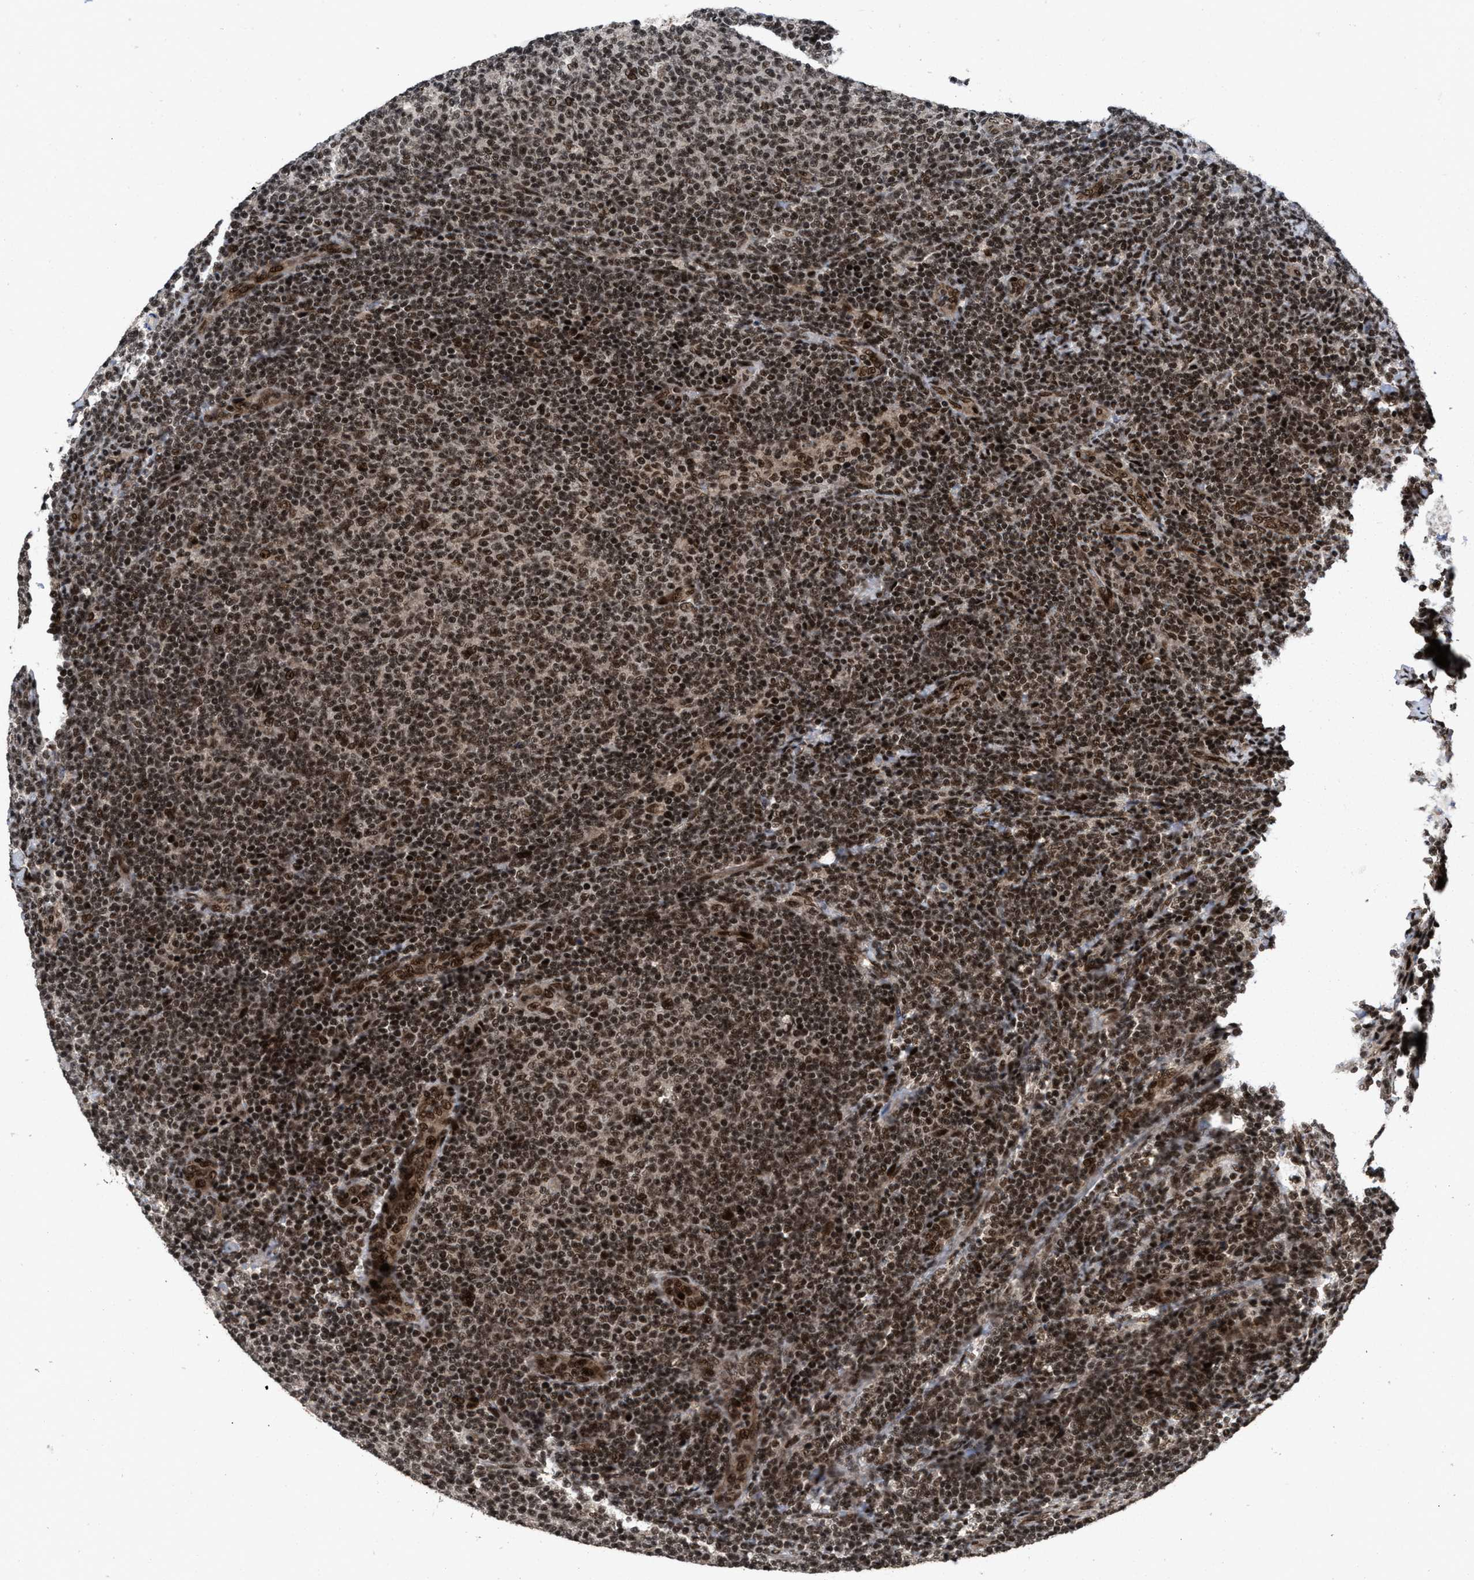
{"staining": {"intensity": "moderate", "quantity": ">75%", "location": "nuclear"}, "tissue": "lymphoma", "cell_type": "Tumor cells", "image_type": "cancer", "snomed": [{"axis": "morphology", "description": "Malignant lymphoma, non-Hodgkin's type, Low grade"}, {"axis": "topography", "description": "Lymph node"}], "caption": "DAB (3,3'-diaminobenzidine) immunohistochemical staining of lymphoma displays moderate nuclear protein staining in about >75% of tumor cells.", "gene": "WIZ", "patient": {"sex": "male", "age": 66}}